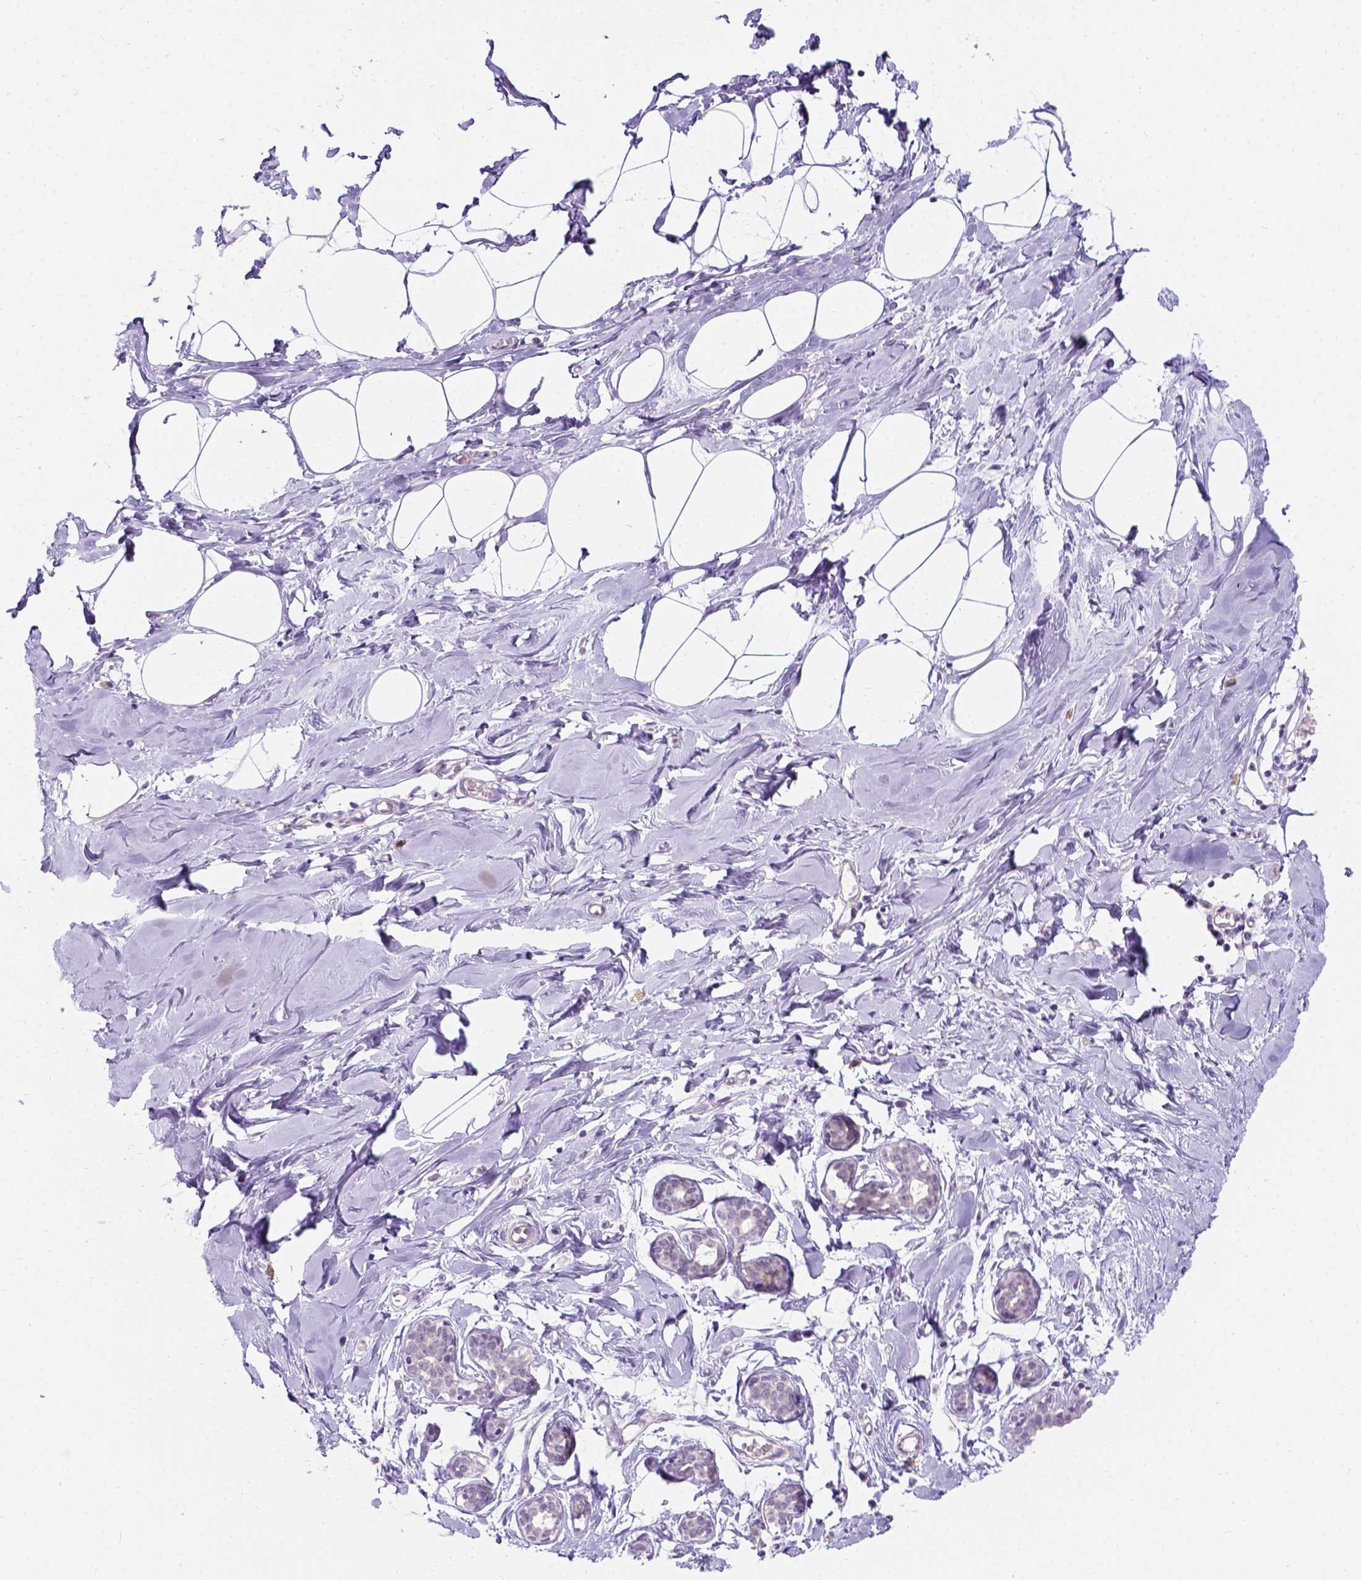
{"staining": {"intensity": "negative", "quantity": "none", "location": "none"}, "tissue": "breast", "cell_type": "Adipocytes", "image_type": "normal", "snomed": [{"axis": "morphology", "description": "Normal tissue, NOS"}, {"axis": "topography", "description": "Breast"}], "caption": "Immunohistochemistry (IHC) of benign breast reveals no staining in adipocytes.", "gene": "C20orf144", "patient": {"sex": "female", "age": 27}}